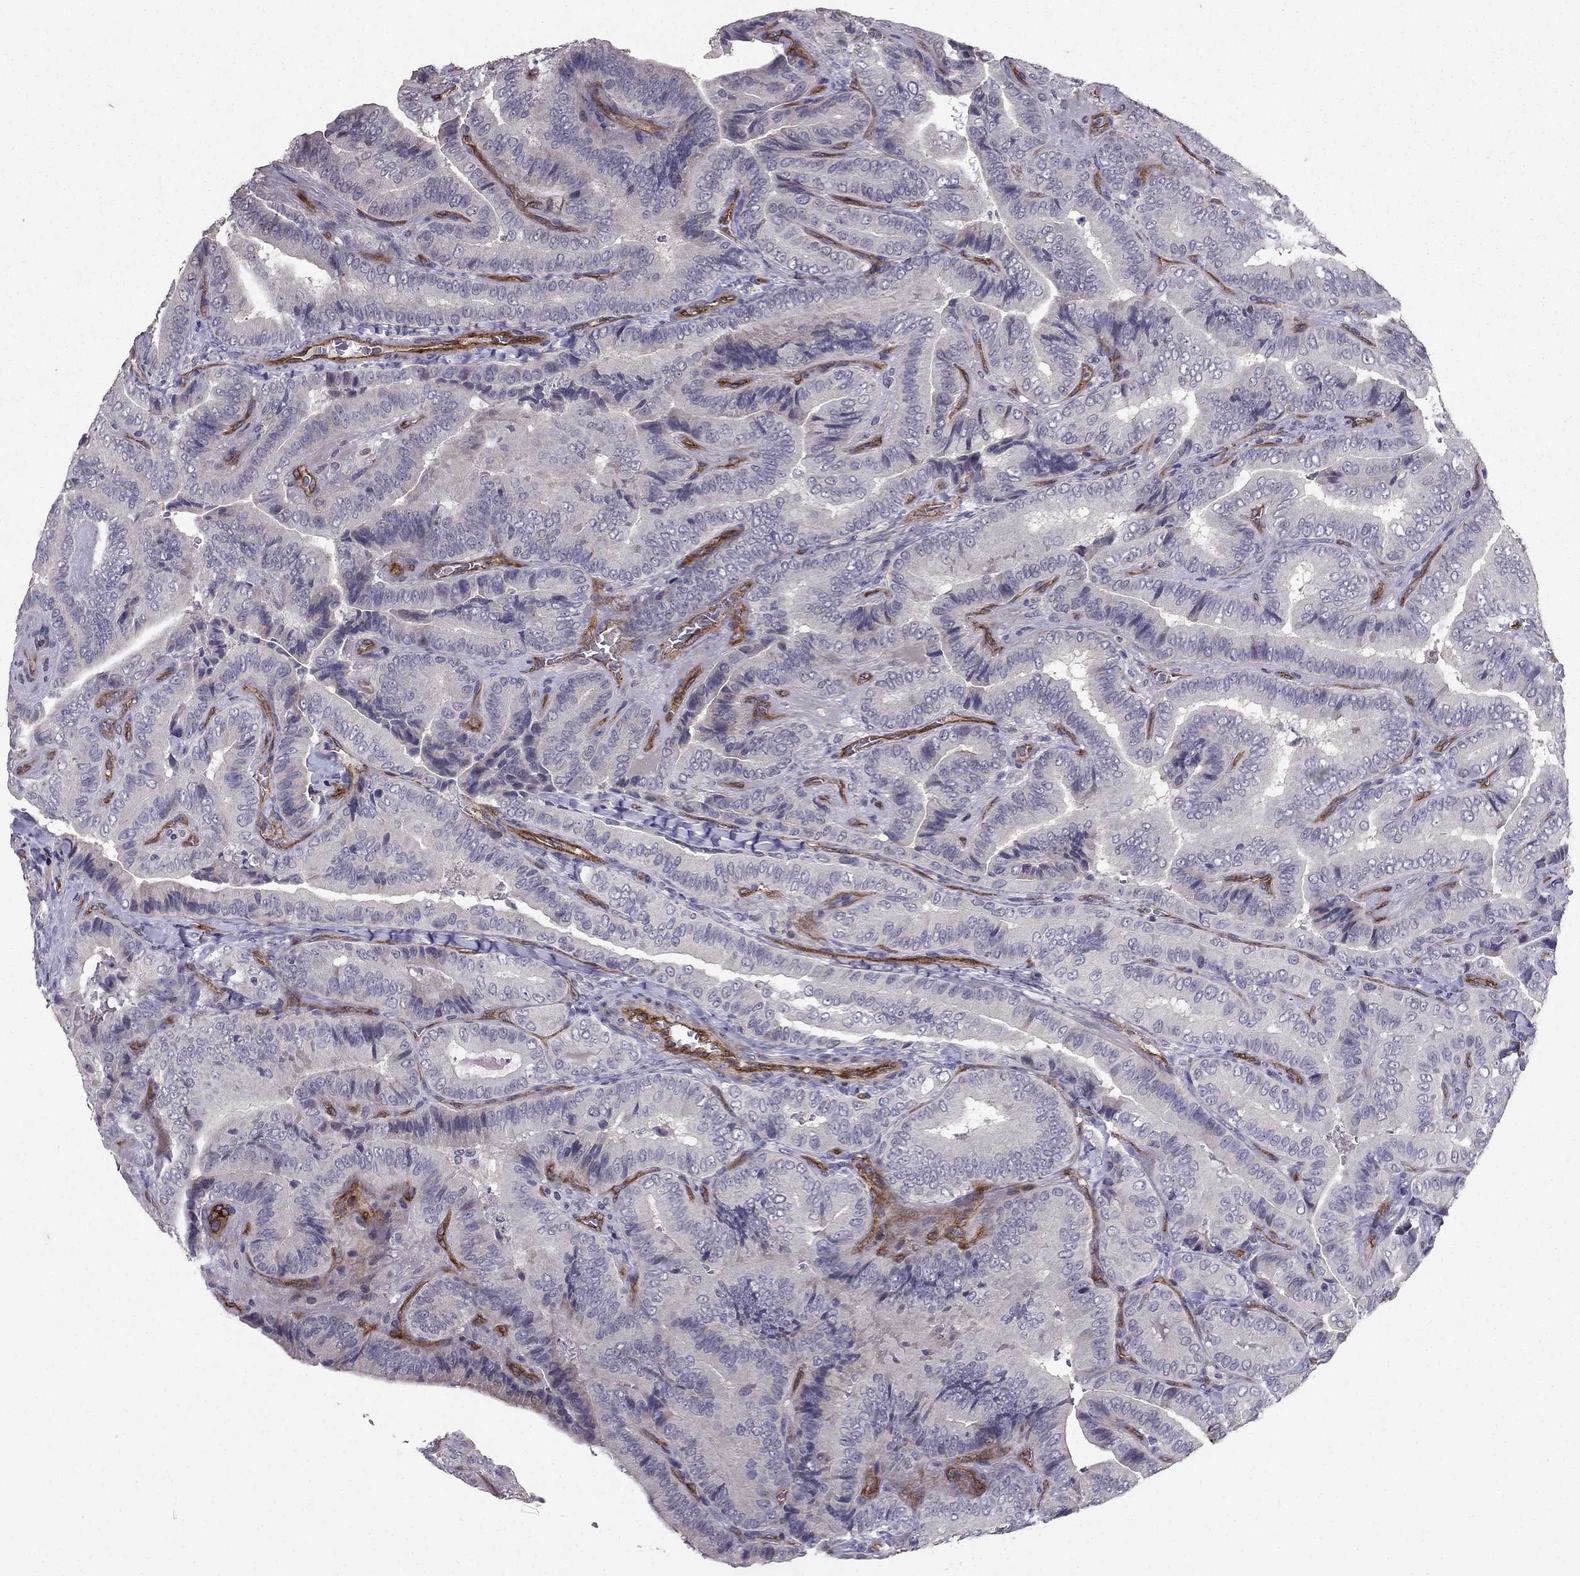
{"staining": {"intensity": "weak", "quantity": "<25%", "location": "cytoplasmic/membranous"}, "tissue": "thyroid cancer", "cell_type": "Tumor cells", "image_type": "cancer", "snomed": [{"axis": "morphology", "description": "Papillary adenocarcinoma, NOS"}, {"axis": "topography", "description": "Thyroid gland"}], "caption": "Human papillary adenocarcinoma (thyroid) stained for a protein using immunohistochemistry (IHC) shows no positivity in tumor cells.", "gene": "RASIP1", "patient": {"sex": "male", "age": 61}}